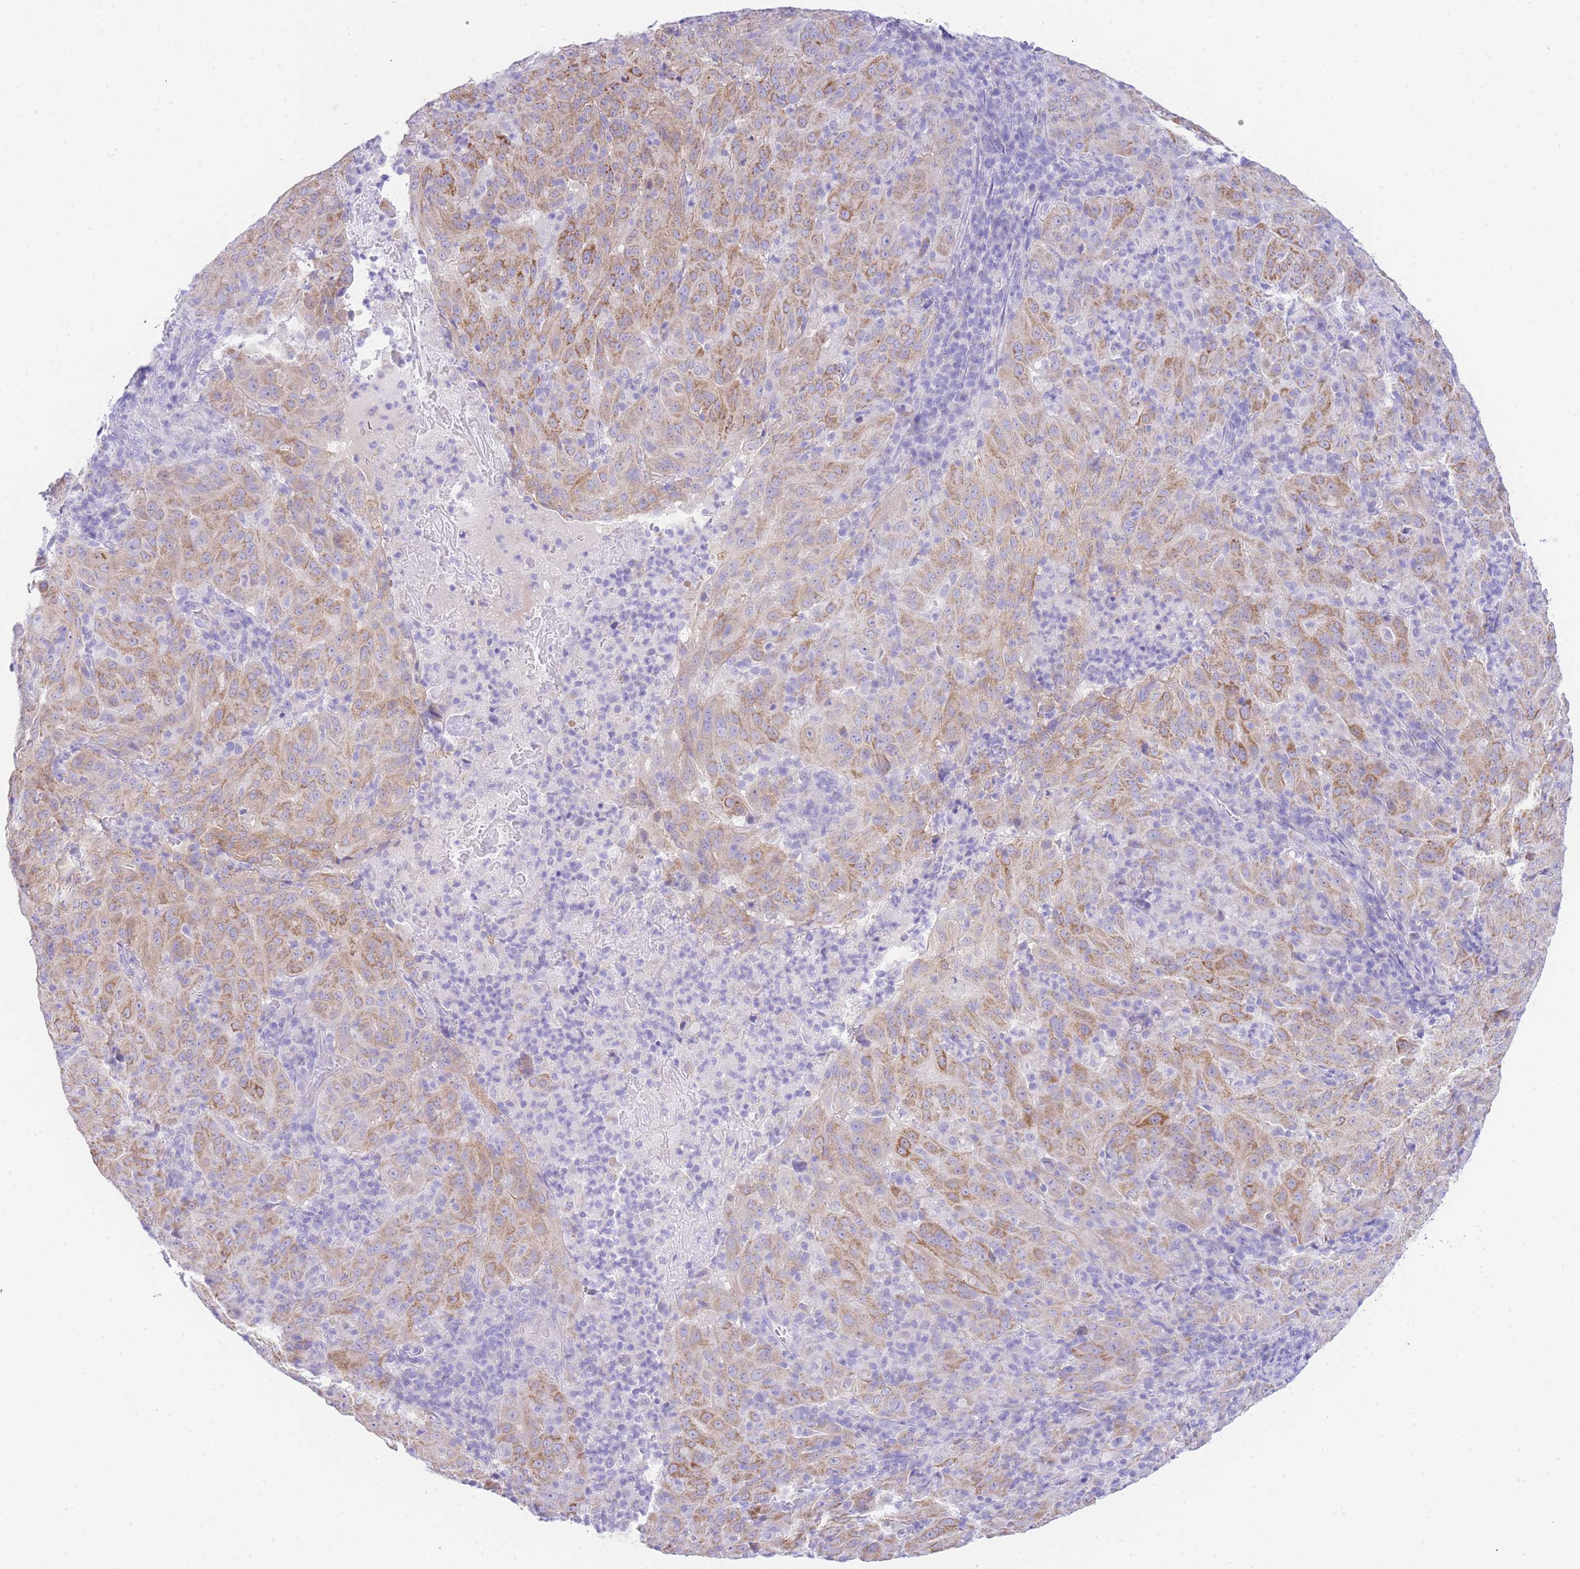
{"staining": {"intensity": "moderate", "quantity": "25%-75%", "location": "cytoplasmic/membranous"}, "tissue": "pancreatic cancer", "cell_type": "Tumor cells", "image_type": "cancer", "snomed": [{"axis": "morphology", "description": "Adenocarcinoma, NOS"}, {"axis": "topography", "description": "Pancreas"}], "caption": "This histopathology image reveals immunohistochemistry staining of human pancreatic adenocarcinoma, with medium moderate cytoplasmic/membranous positivity in approximately 25%-75% of tumor cells.", "gene": "ACSM4", "patient": {"sex": "male", "age": 63}}